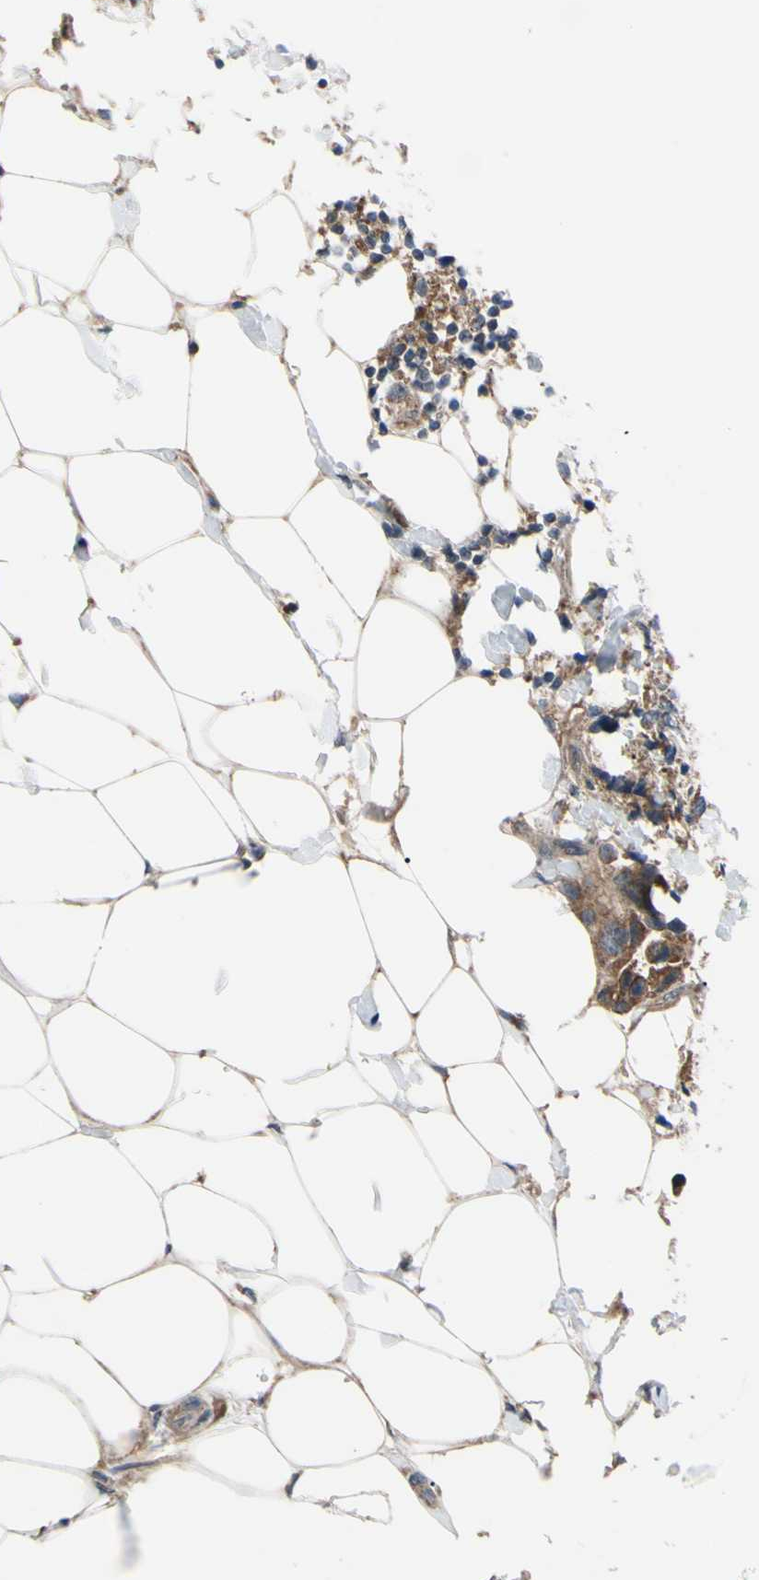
{"staining": {"intensity": "weak", "quantity": ">75%", "location": "cytoplasmic/membranous"}, "tissue": "breast cancer", "cell_type": "Tumor cells", "image_type": "cancer", "snomed": [{"axis": "morphology", "description": "Normal tissue, NOS"}, {"axis": "morphology", "description": "Duct carcinoma"}, {"axis": "topography", "description": "Breast"}], "caption": "IHC of human breast cancer displays low levels of weak cytoplasmic/membranous expression in about >75% of tumor cells. (Brightfield microscopy of DAB IHC at high magnification).", "gene": "SVIL", "patient": {"sex": "female", "age": 39}}